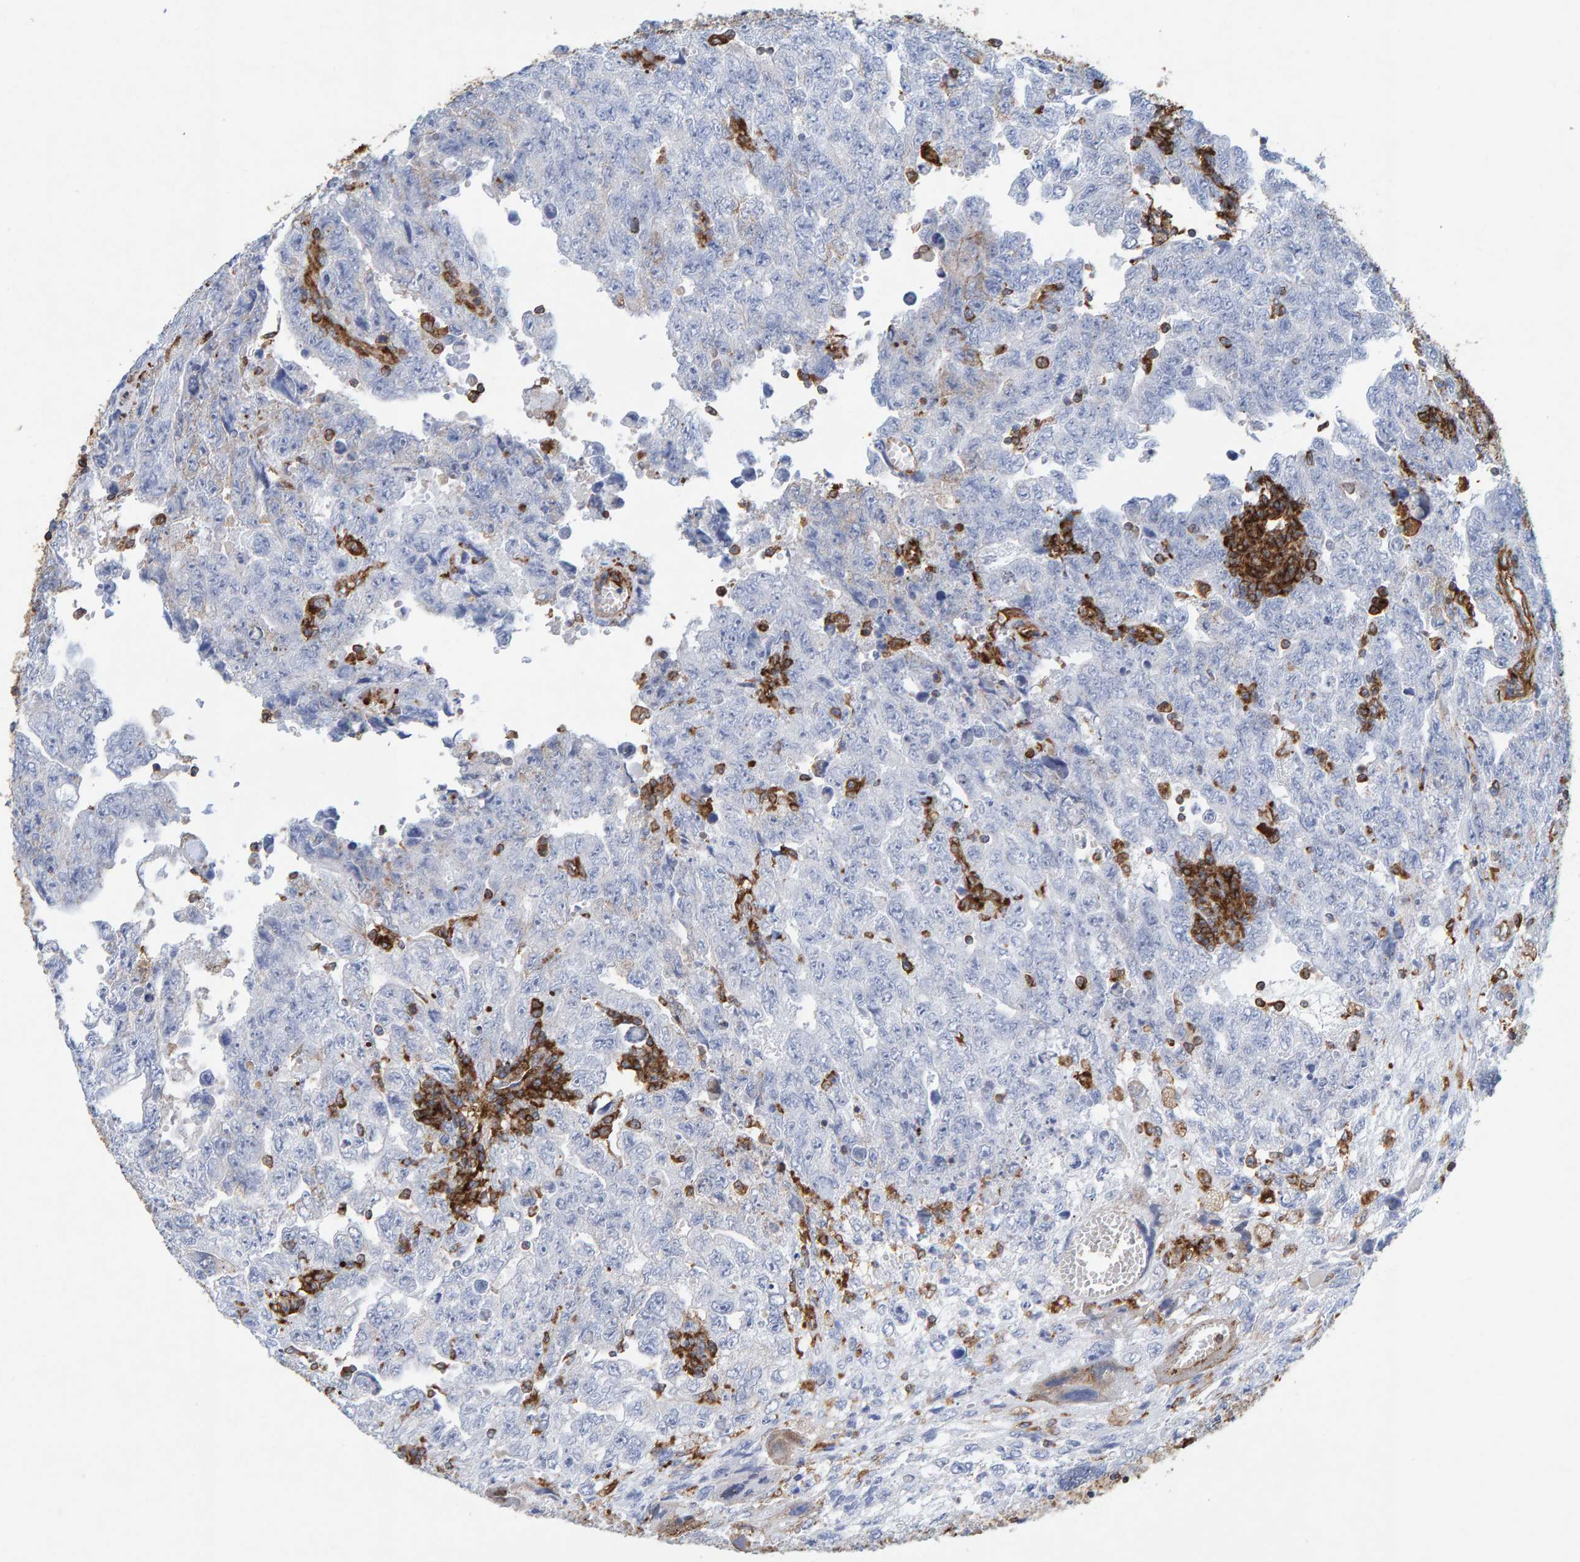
{"staining": {"intensity": "negative", "quantity": "none", "location": "none"}, "tissue": "testis cancer", "cell_type": "Tumor cells", "image_type": "cancer", "snomed": [{"axis": "morphology", "description": "Carcinoma, Embryonal, NOS"}, {"axis": "topography", "description": "Testis"}], "caption": "This photomicrograph is of embryonal carcinoma (testis) stained with IHC to label a protein in brown with the nuclei are counter-stained blue. There is no expression in tumor cells.", "gene": "MVP", "patient": {"sex": "male", "age": 28}}